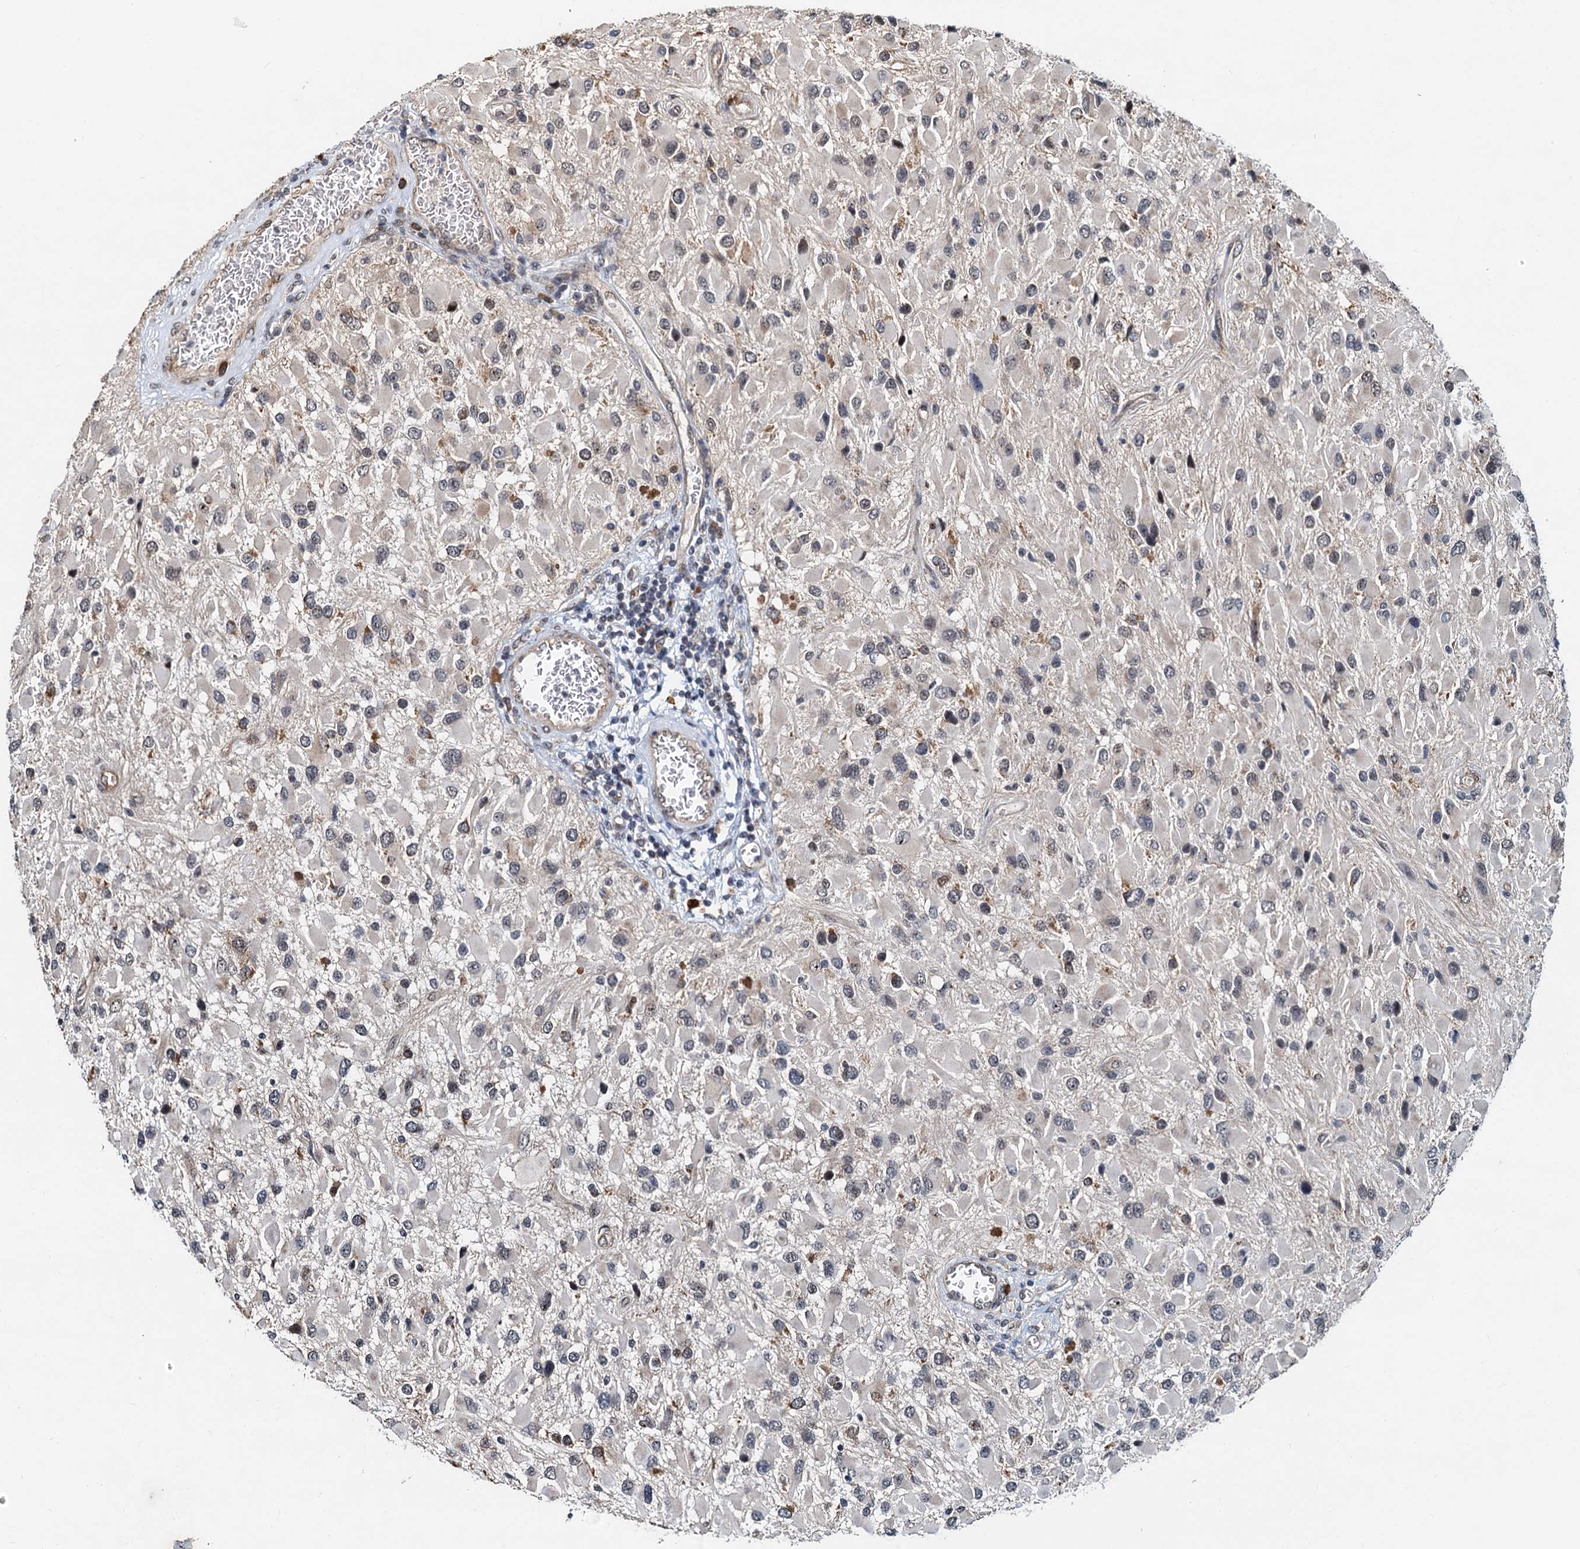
{"staining": {"intensity": "negative", "quantity": "none", "location": "none"}, "tissue": "glioma", "cell_type": "Tumor cells", "image_type": "cancer", "snomed": [{"axis": "morphology", "description": "Glioma, malignant, High grade"}, {"axis": "topography", "description": "Brain"}], "caption": "IHC image of human glioma stained for a protein (brown), which shows no positivity in tumor cells. Nuclei are stained in blue.", "gene": "DNAJC21", "patient": {"sex": "male", "age": 53}}